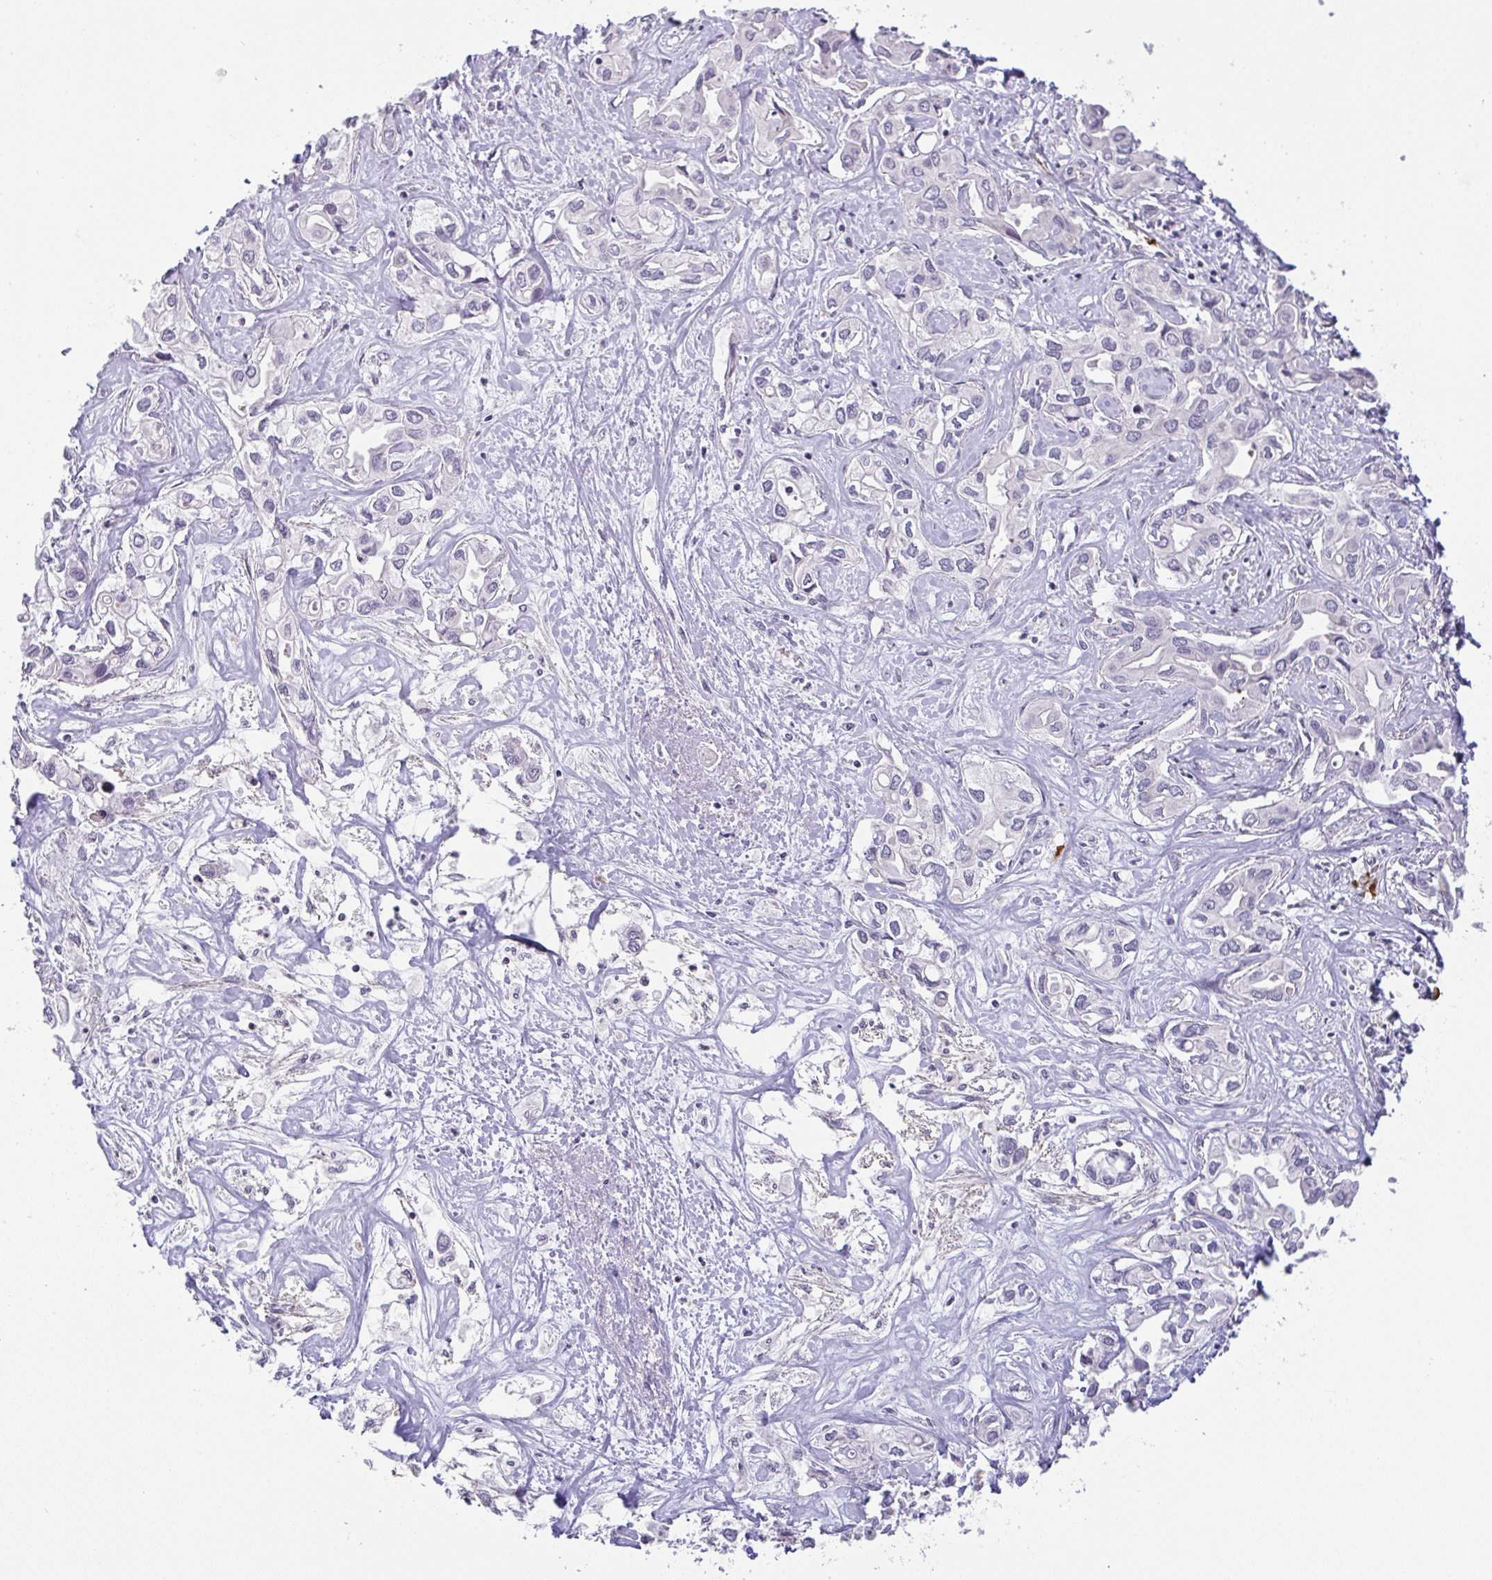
{"staining": {"intensity": "negative", "quantity": "none", "location": "none"}, "tissue": "liver cancer", "cell_type": "Tumor cells", "image_type": "cancer", "snomed": [{"axis": "morphology", "description": "Cholangiocarcinoma"}, {"axis": "topography", "description": "Liver"}], "caption": "The micrograph exhibits no staining of tumor cells in cholangiocarcinoma (liver).", "gene": "CACNA1S", "patient": {"sex": "female", "age": 64}}